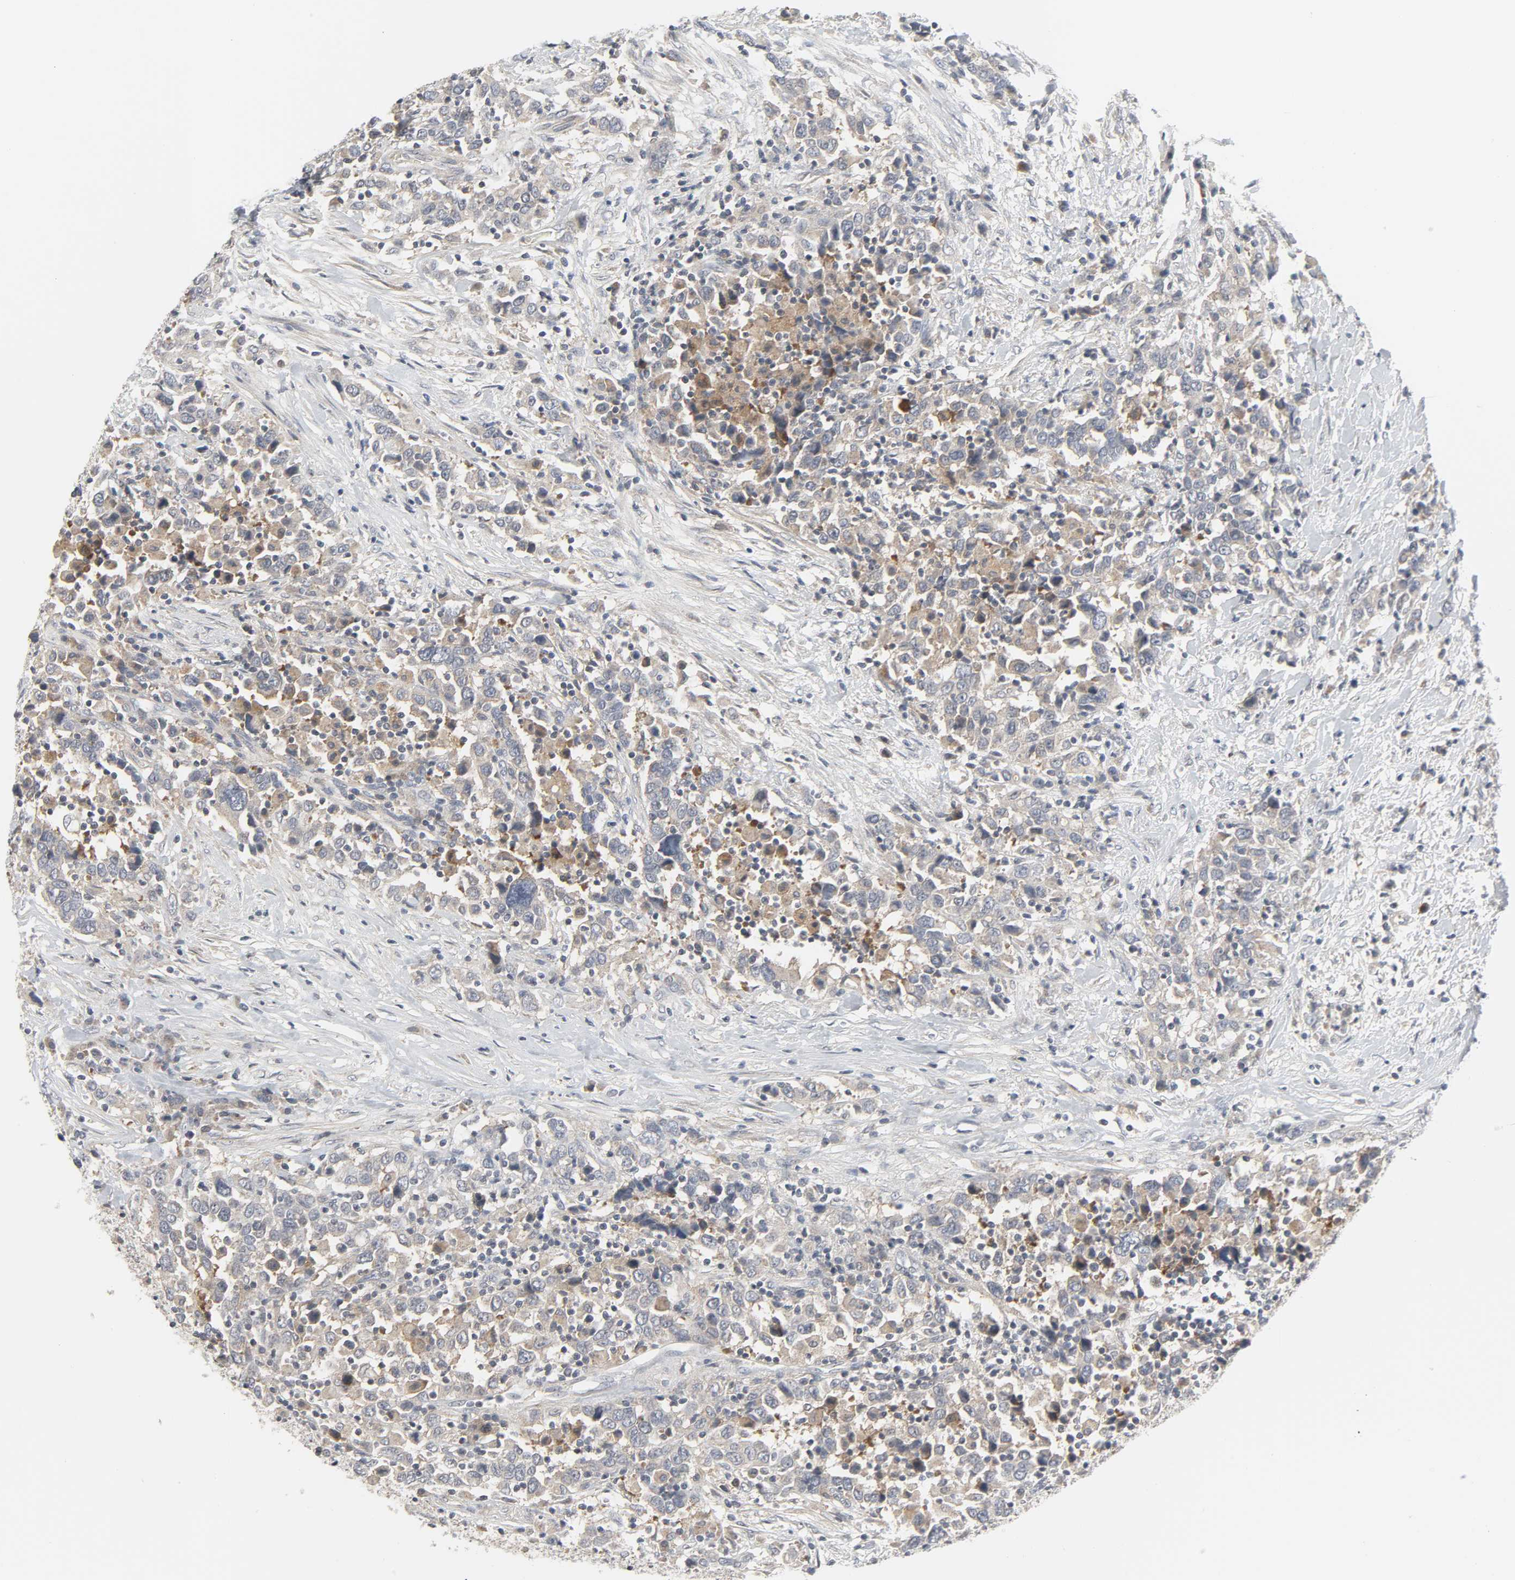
{"staining": {"intensity": "moderate", "quantity": ">75%", "location": "cytoplasmic/membranous"}, "tissue": "urothelial cancer", "cell_type": "Tumor cells", "image_type": "cancer", "snomed": [{"axis": "morphology", "description": "Urothelial carcinoma, High grade"}, {"axis": "topography", "description": "Urinary bladder"}], "caption": "Protein staining of urothelial cancer tissue displays moderate cytoplasmic/membranous positivity in approximately >75% of tumor cells.", "gene": "CLIP1", "patient": {"sex": "male", "age": 61}}